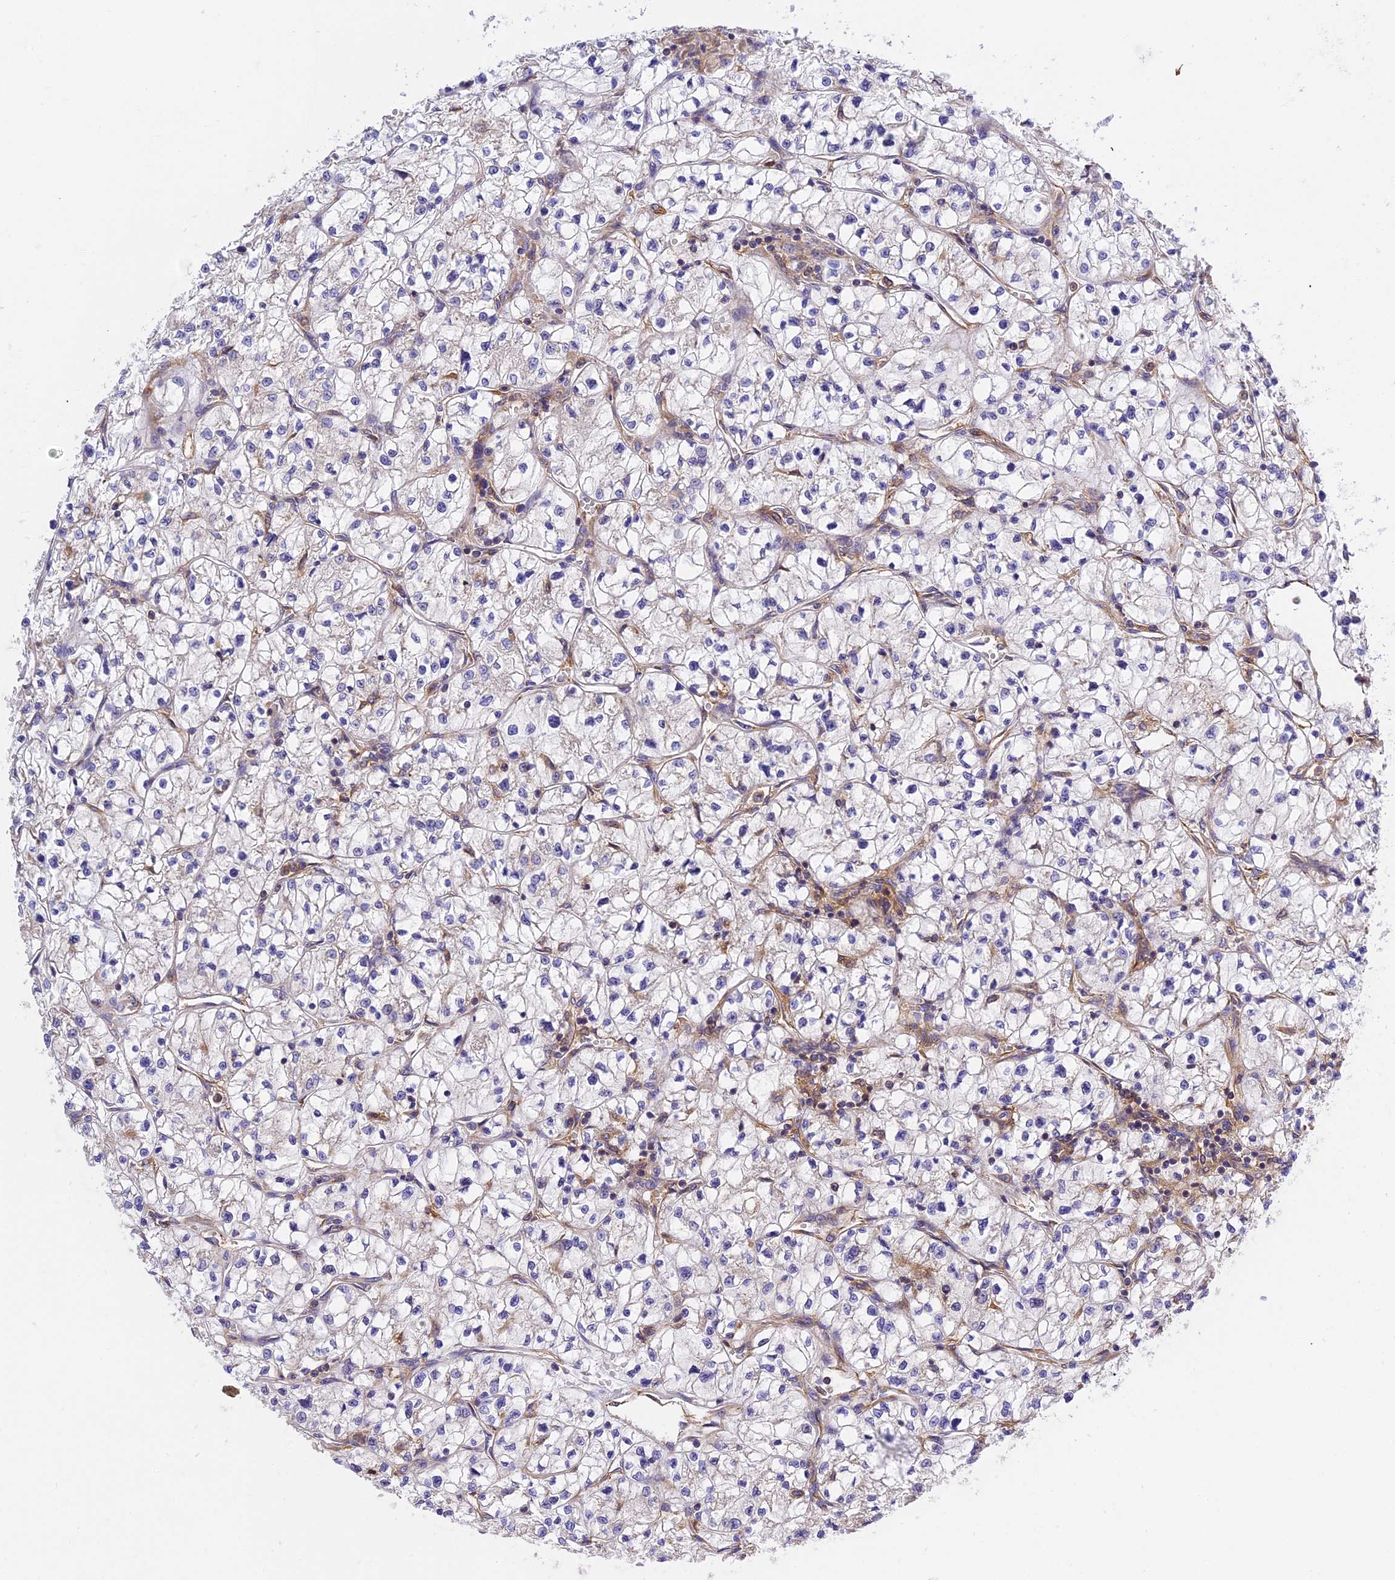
{"staining": {"intensity": "negative", "quantity": "none", "location": "none"}, "tissue": "renal cancer", "cell_type": "Tumor cells", "image_type": "cancer", "snomed": [{"axis": "morphology", "description": "Adenocarcinoma, NOS"}, {"axis": "topography", "description": "Kidney"}], "caption": "IHC photomicrograph of human renal cancer (adenocarcinoma) stained for a protein (brown), which reveals no staining in tumor cells.", "gene": "C5orf22", "patient": {"sex": "female", "age": 64}}